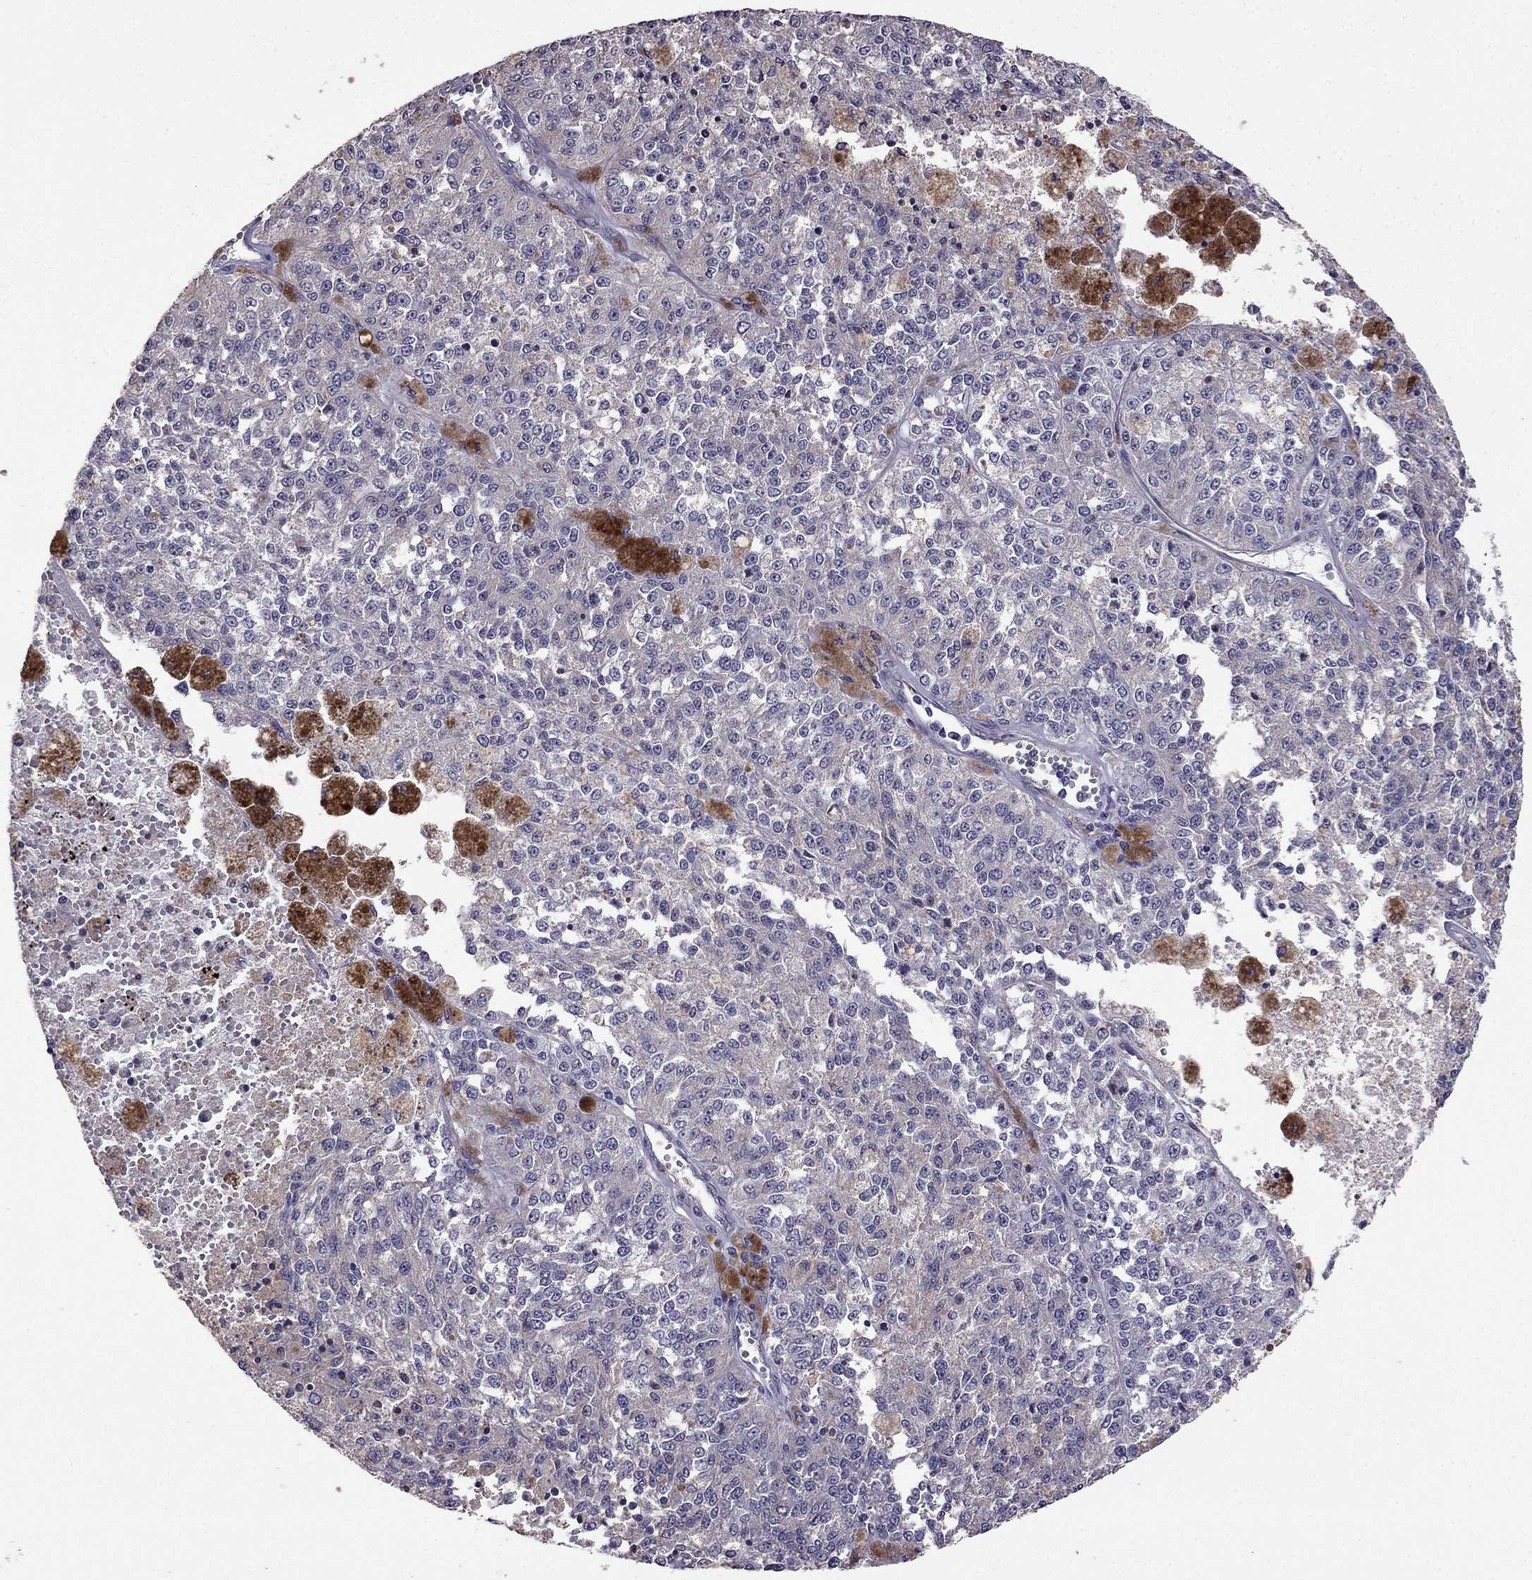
{"staining": {"intensity": "negative", "quantity": "none", "location": "none"}, "tissue": "melanoma", "cell_type": "Tumor cells", "image_type": "cancer", "snomed": [{"axis": "morphology", "description": "Malignant melanoma, Metastatic site"}, {"axis": "topography", "description": "Lymph node"}], "caption": "Malignant melanoma (metastatic site) stained for a protein using immunohistochemistry demonstrates no expression tumor cells.", "gene": "CDH9", "patient": {"sex": "female", "age": 64}}